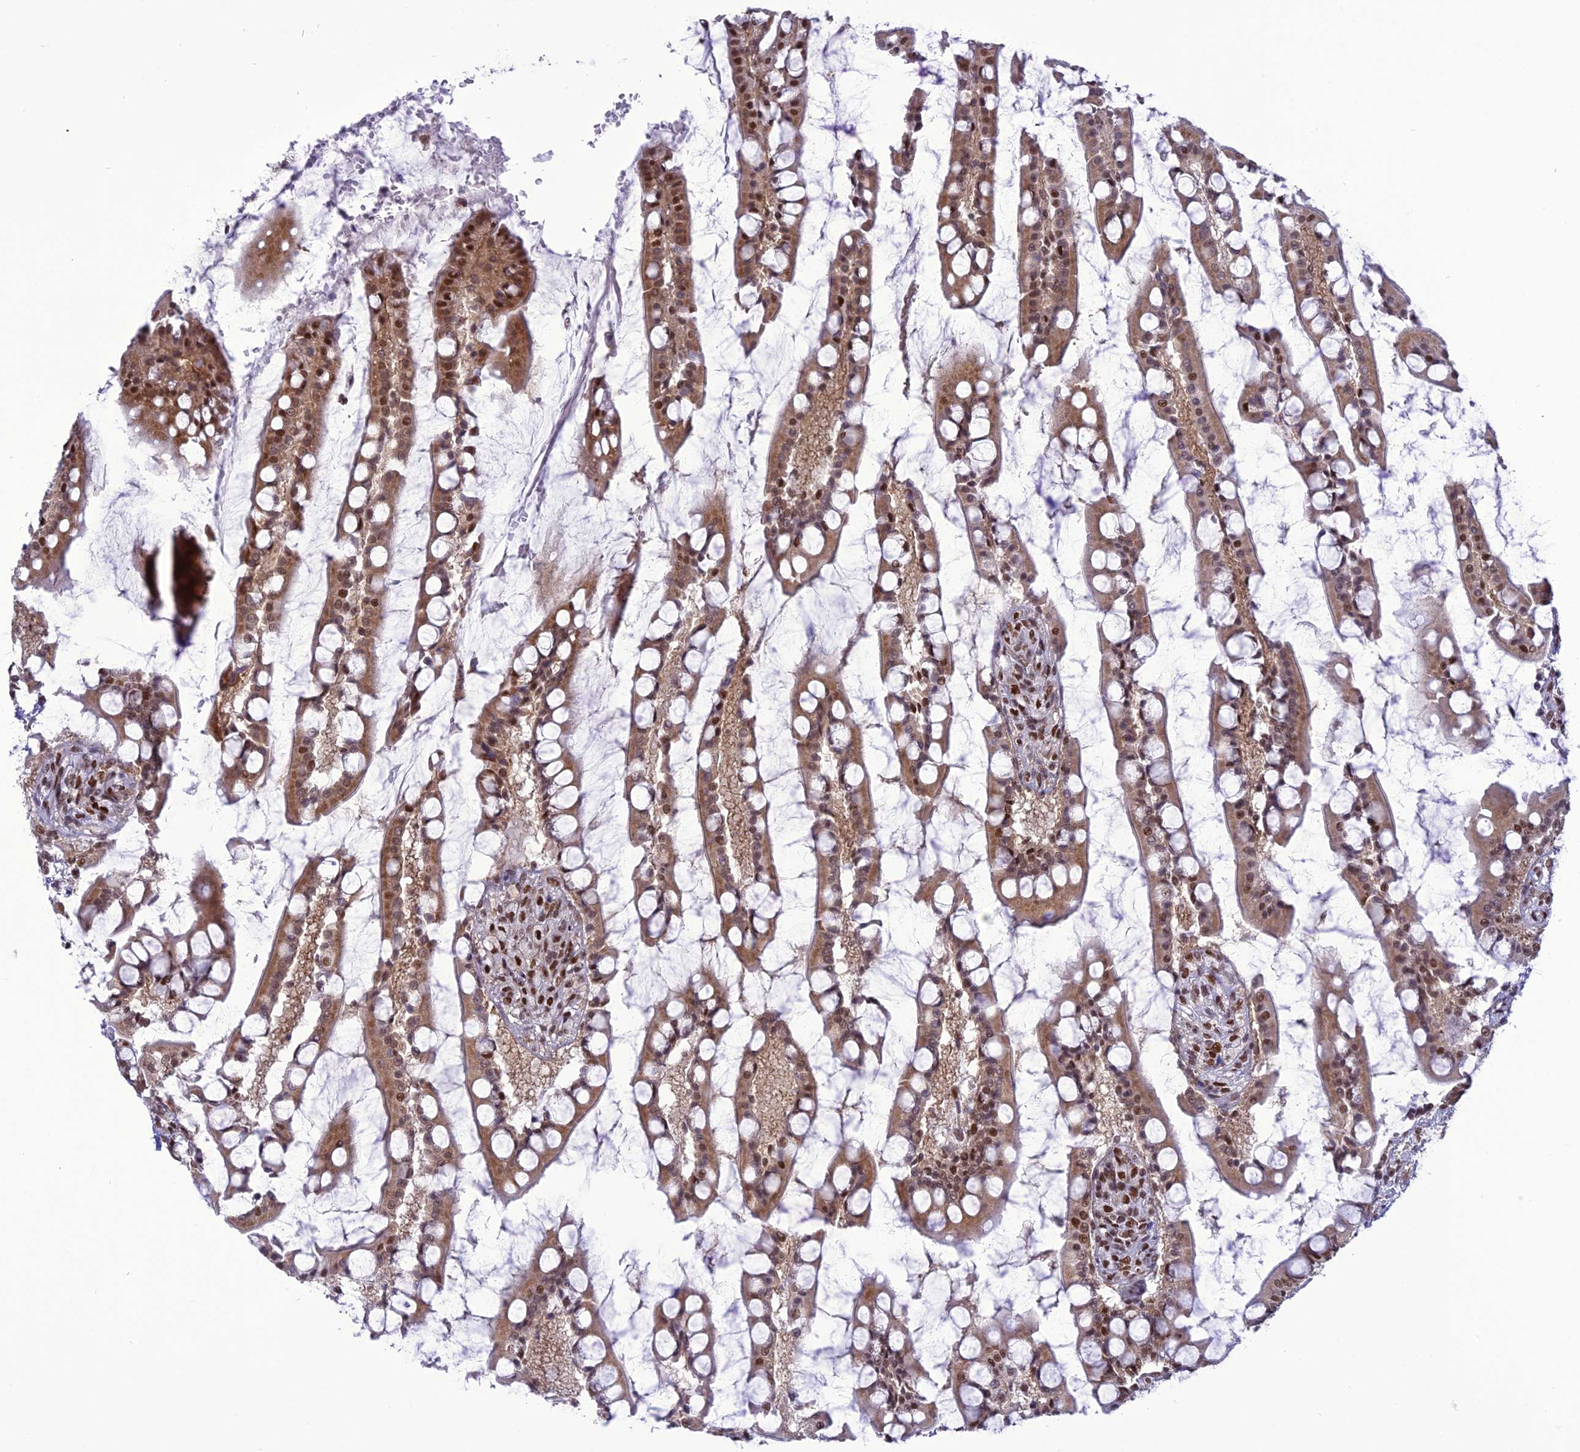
{"staining": {"intensity": "strong", "quantity": ">75%", "location": "cytoplasmic/membranous,nuclear"}, "tissue": "small intestine", "cell_type": "Glandular cells", "image_type": "normal", "snomed": [{"axis": "morphology", "description": "Normal tissue, NOS"}, {"axis": "topography", "description": "Small intestine"}], "caption": "Unremarkable small intestine was stained to show a protein in brown. There is high levels of strong cytoplasmic/membranous,nuclear positivity in about >75% of glandular cells. Ihc stains the protein in brown and the nuclei are stained blue.", "gene": "DDX1", "patient": {"sex": "male", "age": 52}}